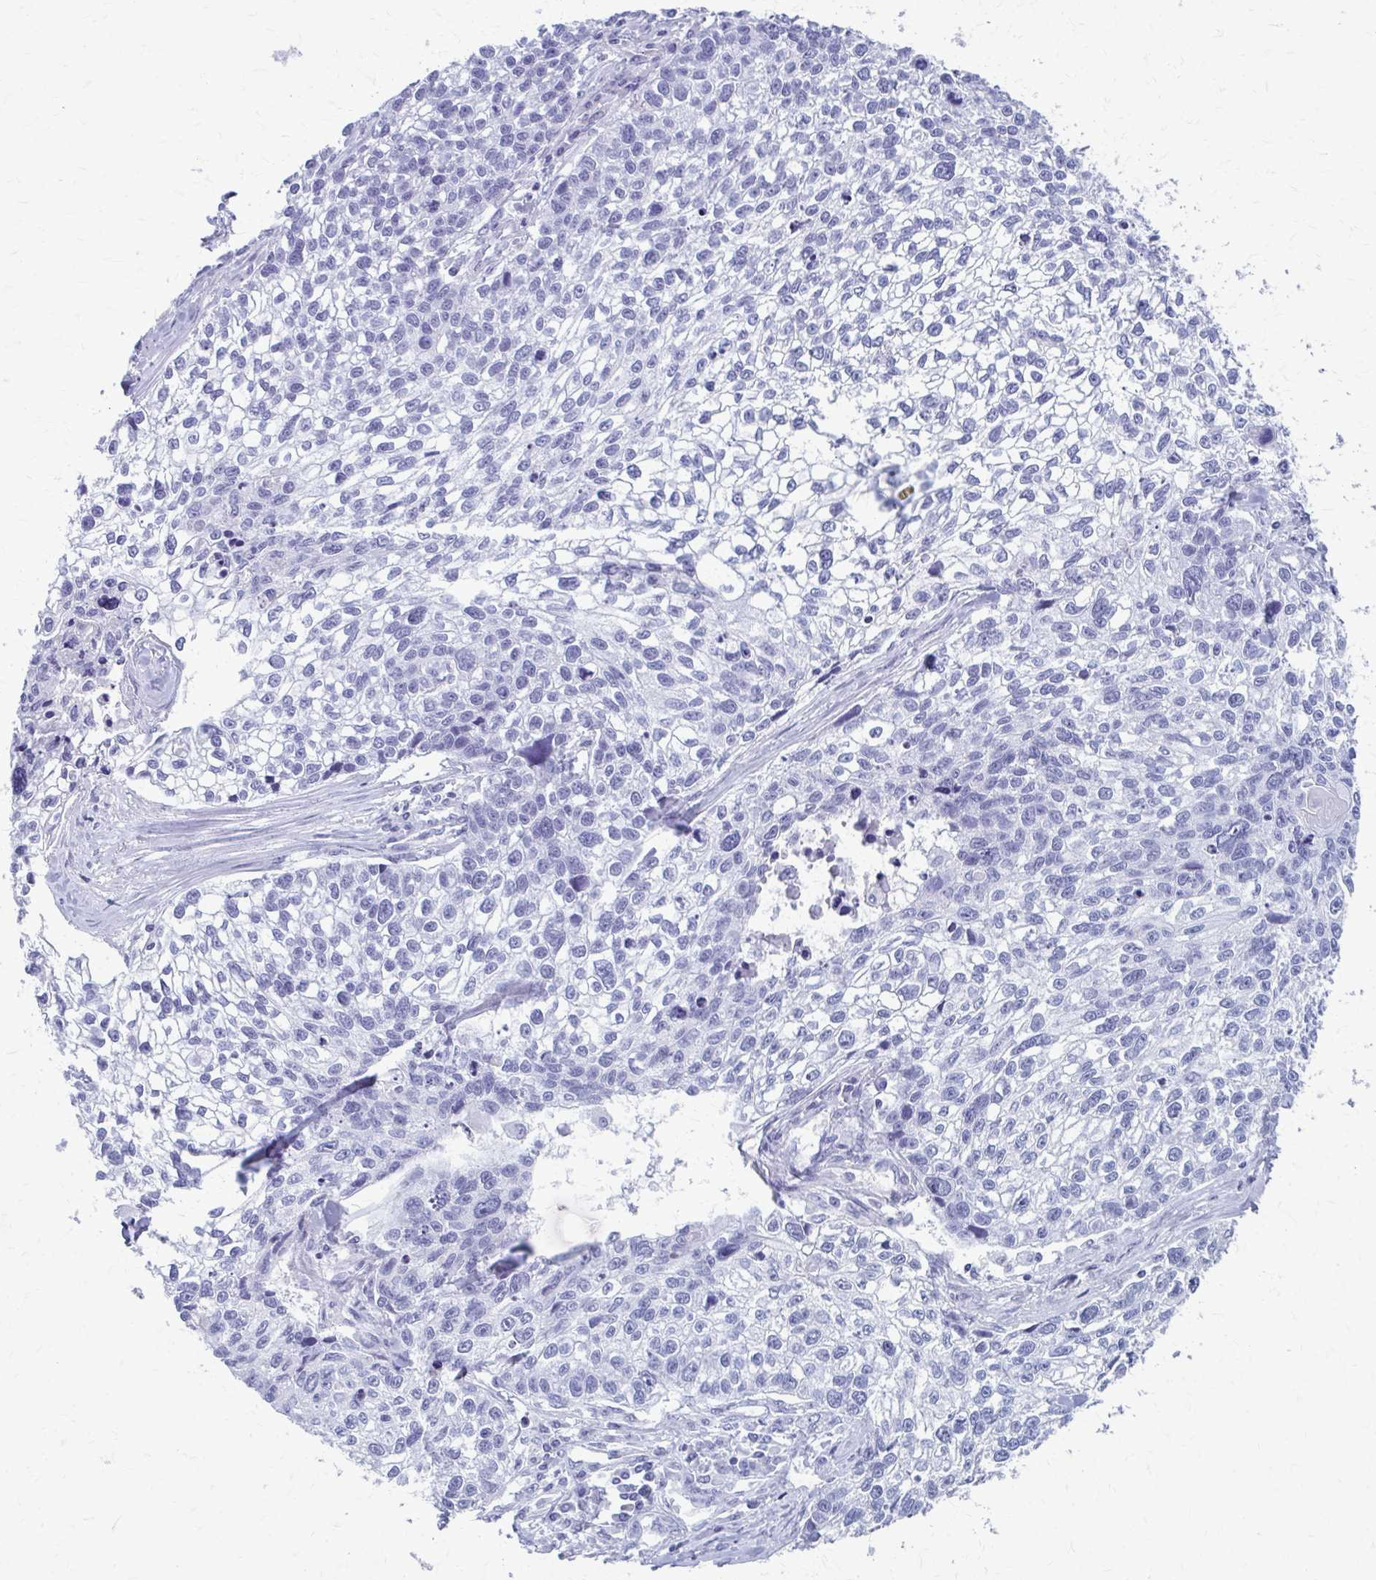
{"staining": {"intensity": "negative", "quantity": "none", "location": "none"}, "tissue": "lung cancer", "cell_type": "Tumor cells", "image_type": "cancer", "snomed": [{"axis": "morphology", "description": "Squamous cell carcinoma, NOS"}, {"axis": "topography", "description": "Lung"}], "caption": "High magnification brightfield microscopy of lung squamous cell carcinoma stained with DAB (3,3'-diaminobenzidine) (brown) and counterstained with hematoxylin (blue): tumor cells show no significant expression.", "gene": "CELF5", "patient": {"sex": "male", "age": 74}}